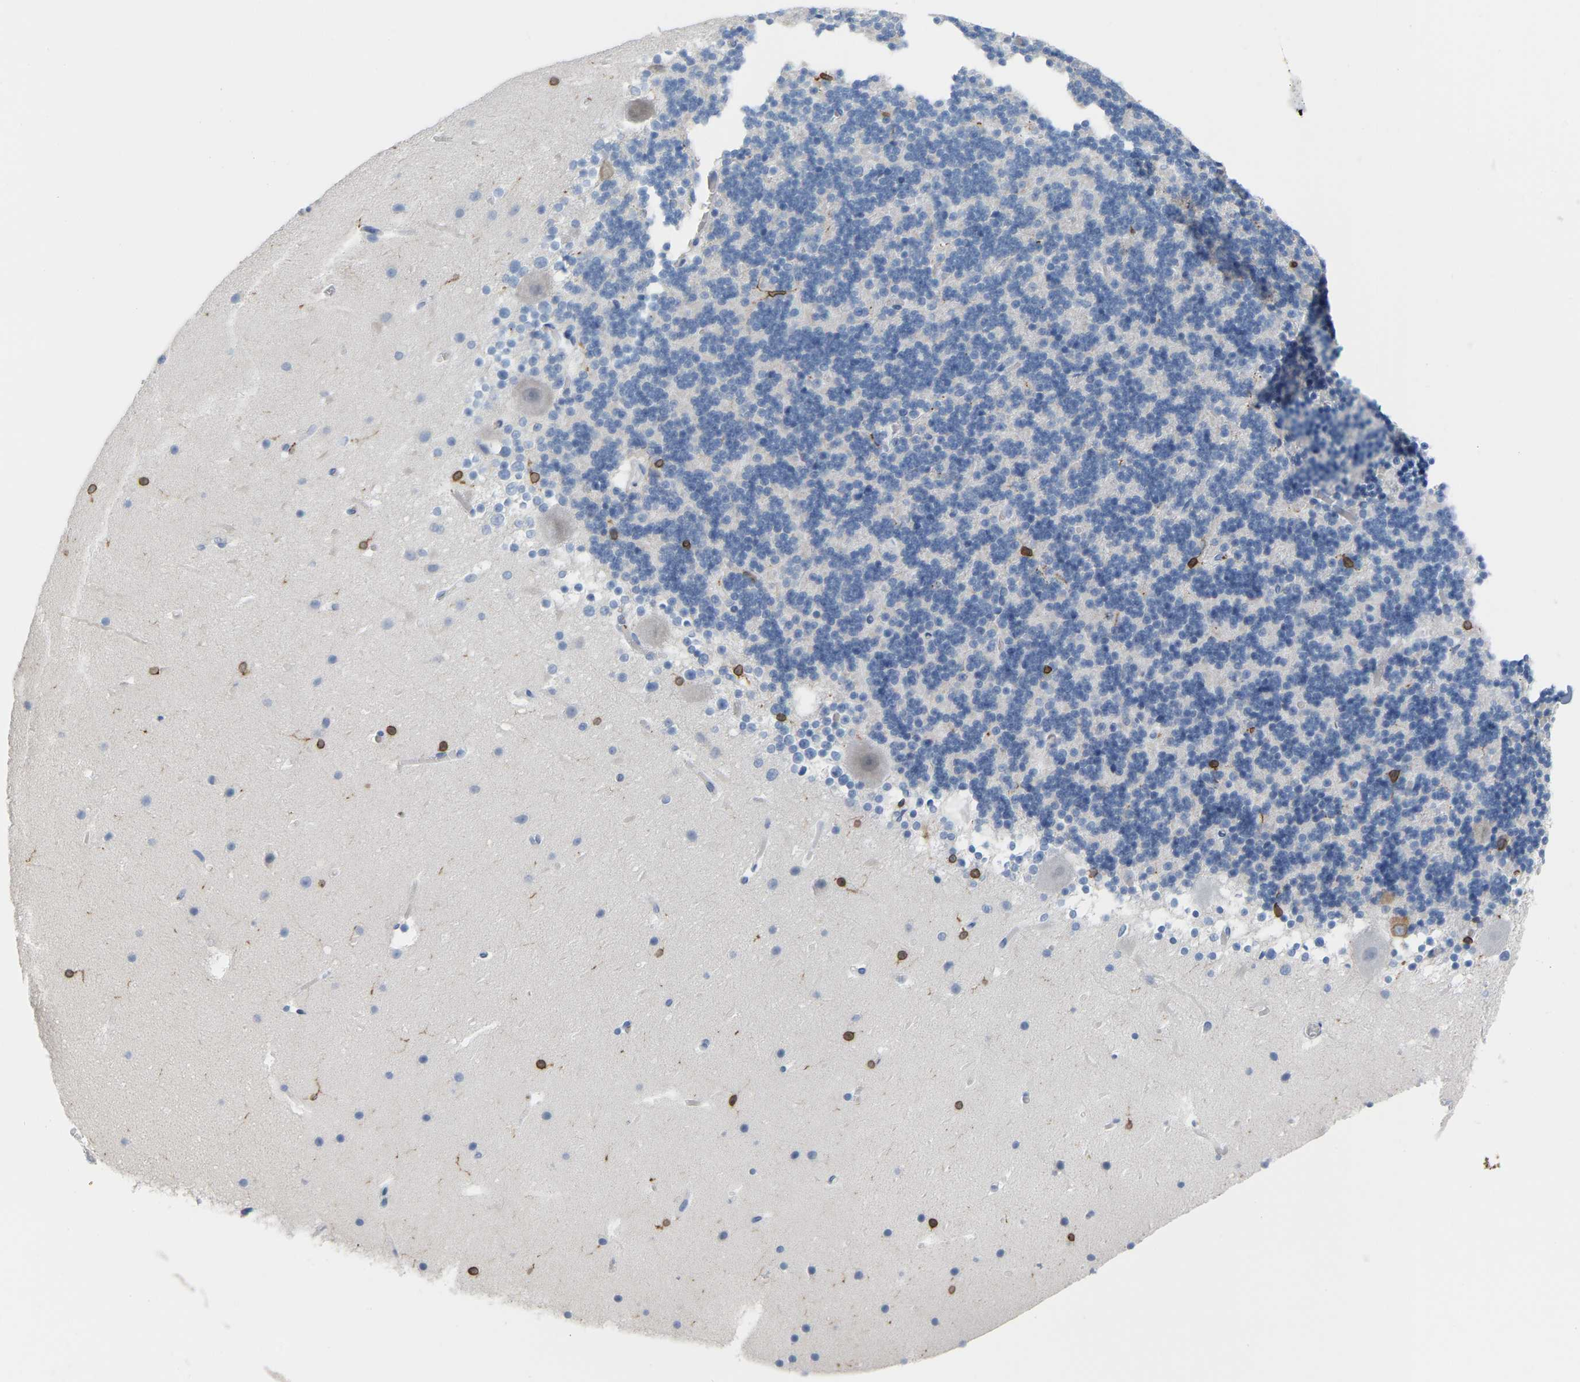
{"staining": {"intensity": "moderate", "quantity": "<25%", "location": "cytoplasmic/membranous"}, "tissue": "cerebellum", "cell_type": "Cells in granular layer", "image_type": "normal", "snomed": [{"axis": "morphology", "description": "Normal tissue, NOS"}, {"axis": "topography", "description": "Cerebellum"}], "caption": "Cells in granular layer show moderate cytoplasmic/membranous expression in approximately <25% of cells in benign cerebellum. (Stains: DAB (3,3'-diaminobenzidine) in brown, nuclei in blue, Microscopy: brightfield microscopy at high magnification).", "gene": "PTGS1", "patient": {"sex": "male", "age": 45}}